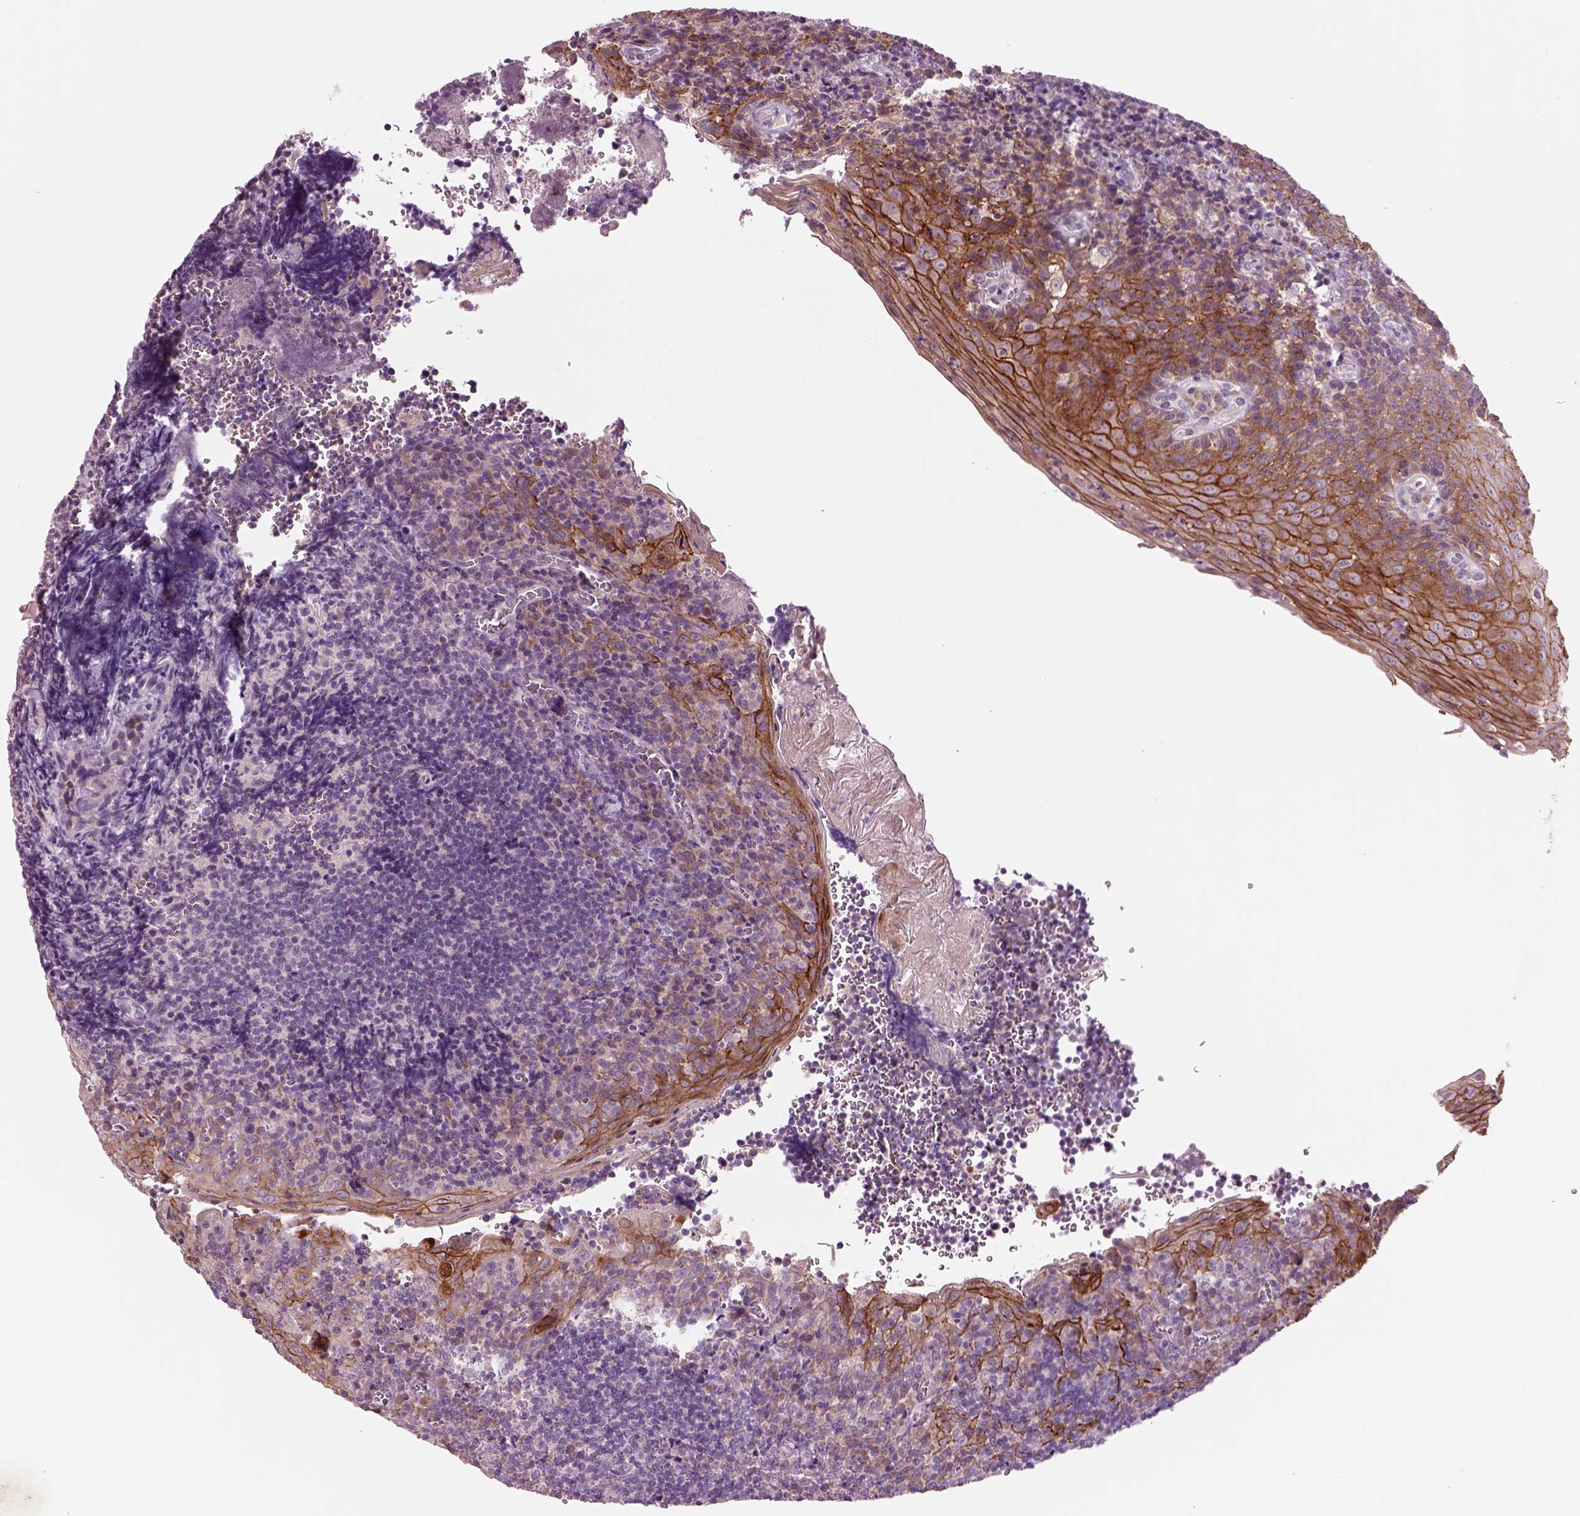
{"staining": {"intensity": "negative", "quantity": "none", "location": "none"}, "tissue": "tonsil", "cell_type": "Germinal center cells", "image_type": "normal", "snomed": [{"axis": "morphology", "description": "Normal tissue, NOS"}, {"axis": "morphology", "description": "Inflammation, NOS"}, {"axis": "topography", "description": "Tonsil"}], "caption": "DAB immunohistochemical staining of benign tonsil exhibits no significant staining in germinal center cells.", "gene": "PLPP7", "patient": {"sex": "female", "age": 31}}